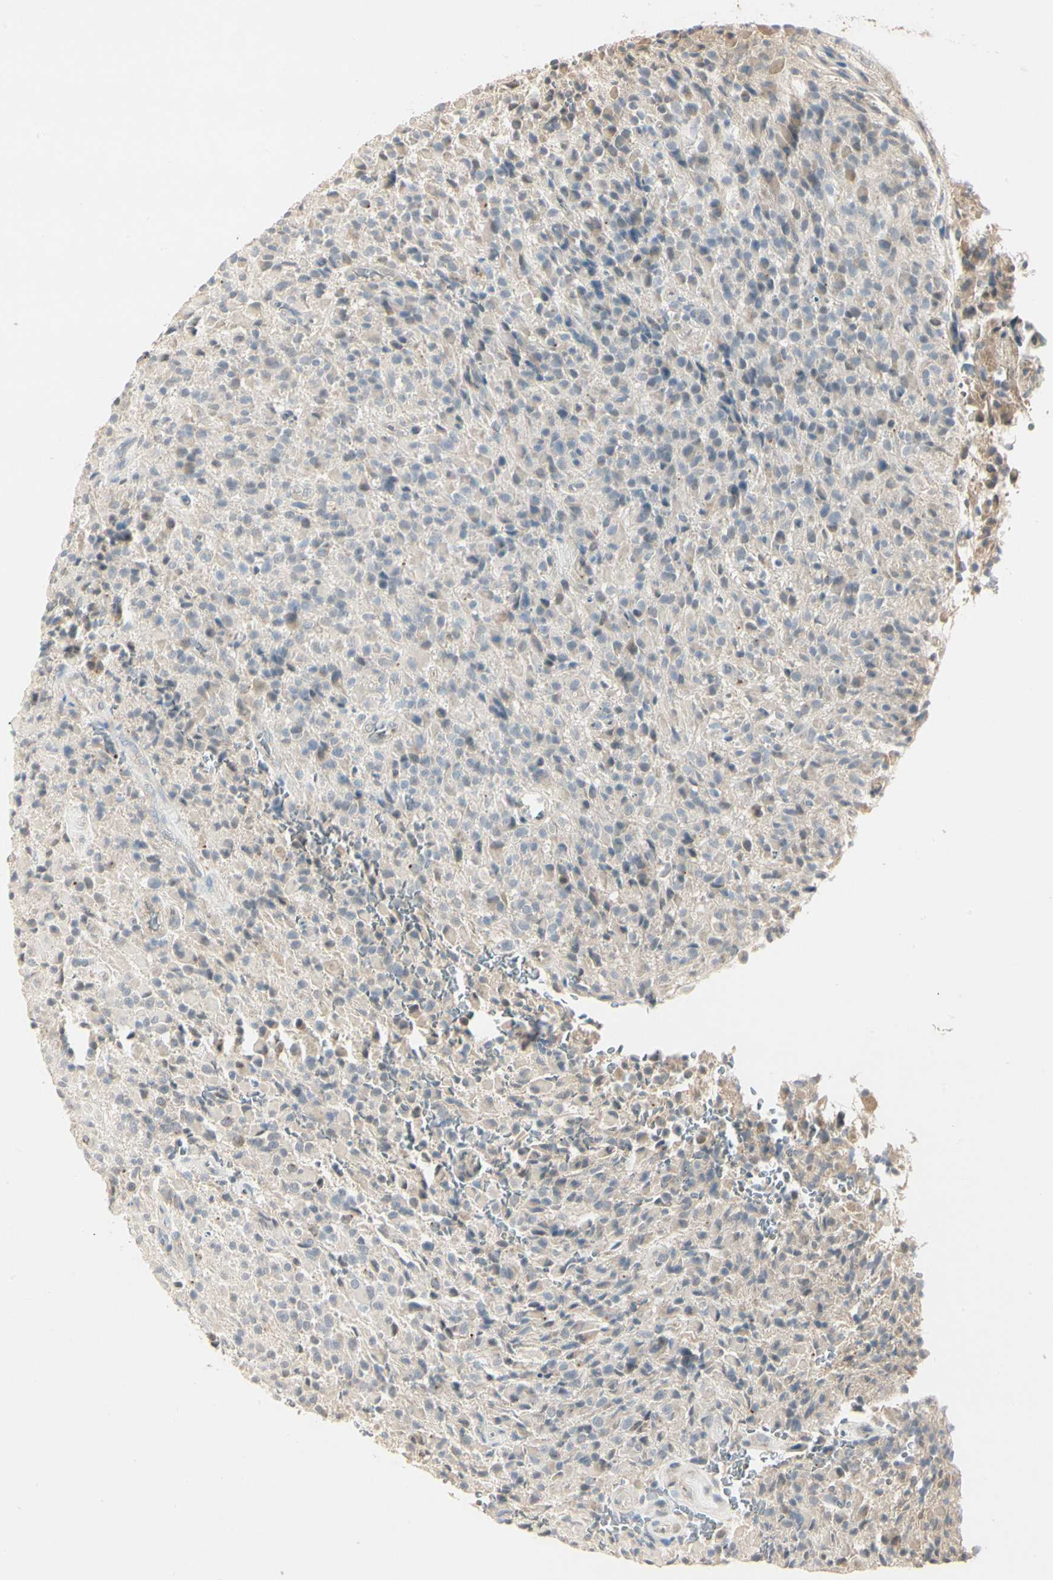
{"staining": {"intensity": "weak", "quantity": "<25%", "location": "cytoplasmic/membranous"}, "tissue": "glioma", "cell_type": "Tumor cells", "image_type": "cancer", "snomed": [{"axis": "morphology", "description": "Glioma, malignant, High grade"}, {"axis": "topography", "description": "Brain"}], "caption": "Immunohistochemistry (IHC) micrograph of neoplastic tissue: glioma stained with DAB reveals no significant protein staining in tumor cells. (DAB (3,3'-diaminobenzidine) immunohistochemistry (IHC), high magnification).", "gene": "SKIL", "patient": {"sex": "male", "age": 71}}